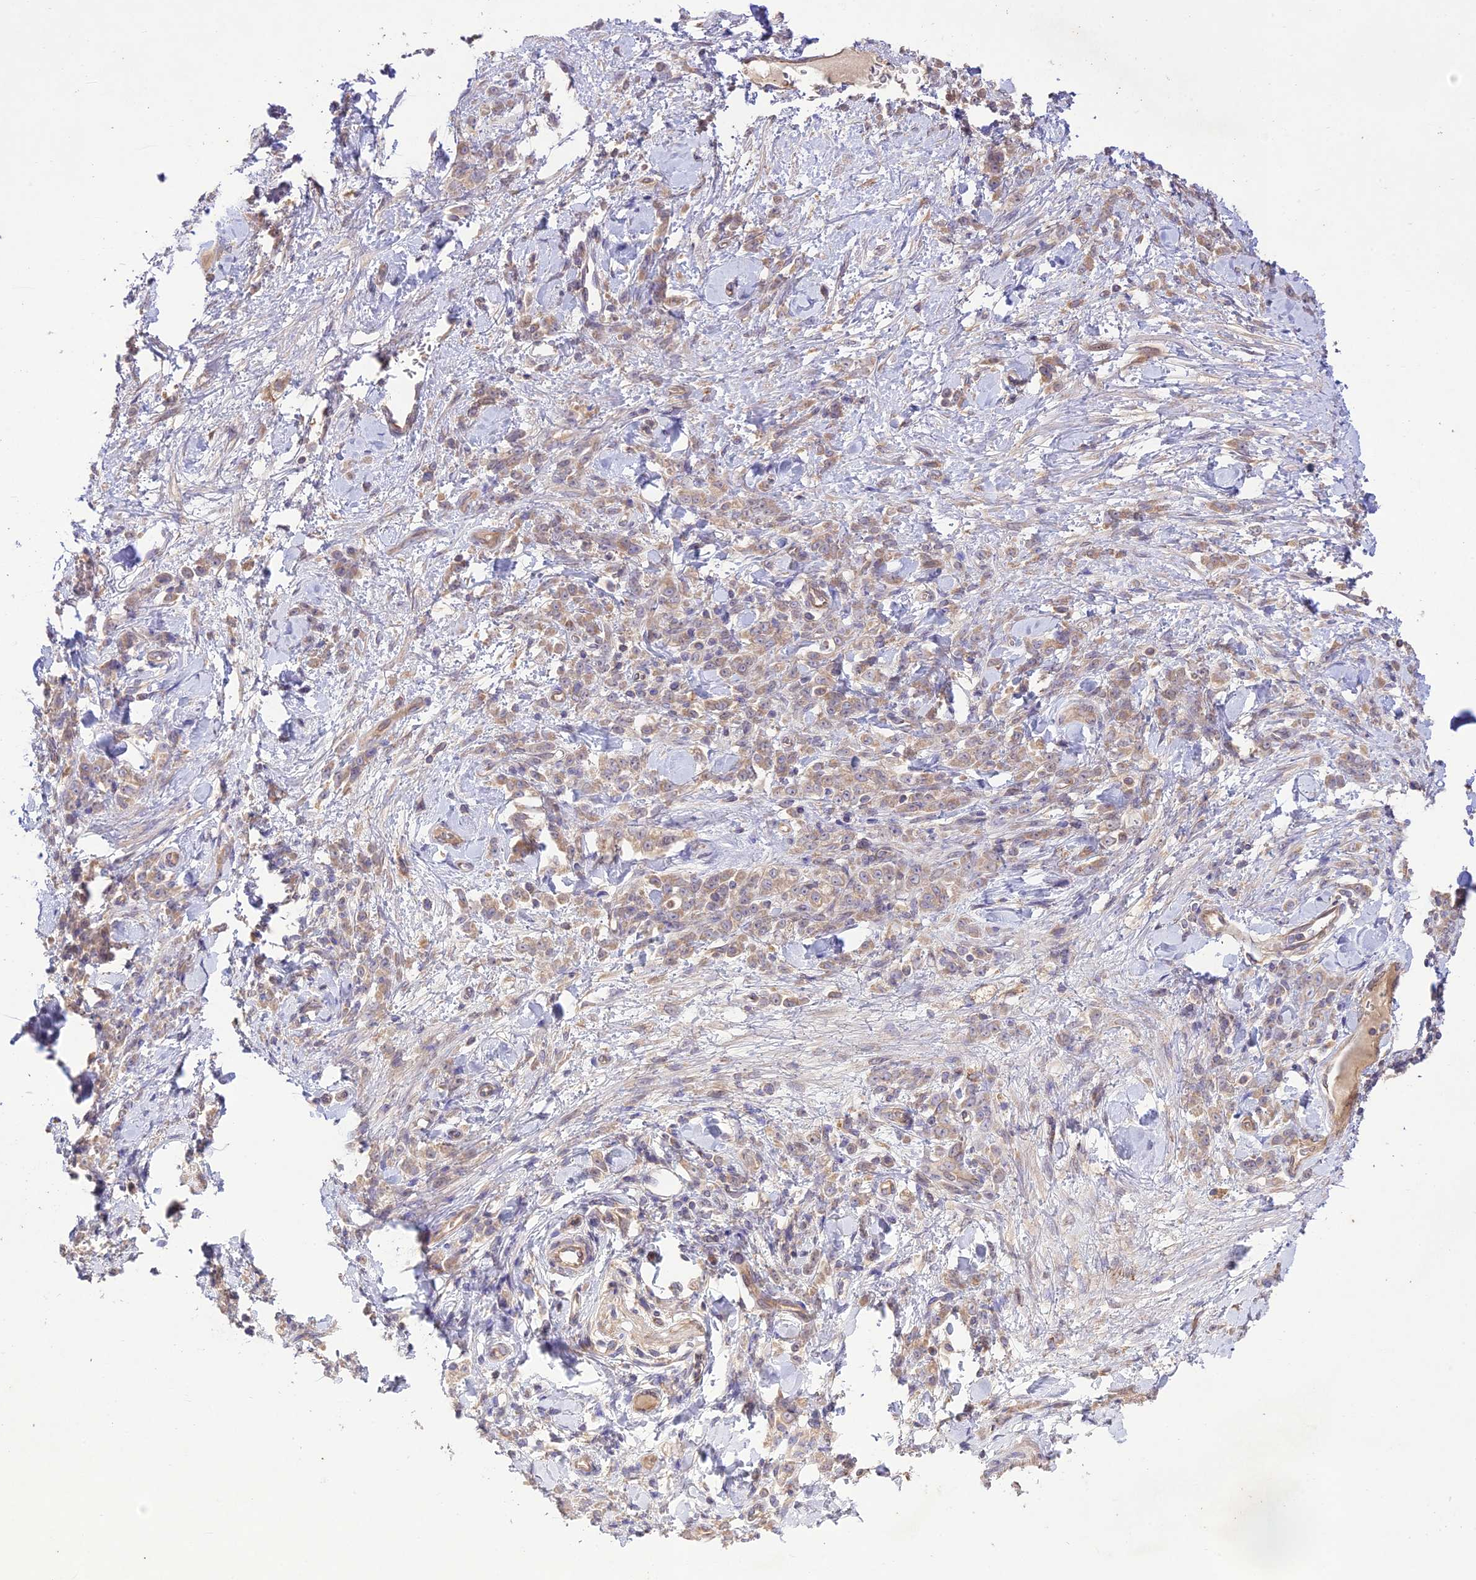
{"staining": {"intensity": "moderate", "quantity": "25%-75%", "location": "cytoplasmic/membranous"}, "tissue": "stomach cancer", "cell_type": "Tumor cells", "image_type": "cancer", "snomed": [{"axis": "morphology", "description": "Normal tissue, NOS"}, {"axis": "morphology", "description": "Adenocarcinoma, NOS"}, {"axis": "topography", "description": "Stomach"}], "caption": "Immunohistochemistry (IHC) staining of stomach cancer (adenocarcinoma), which displays medium levels of moderate cytoplasmic/membranous expression in approximately 25%-75% of tumor cells indicating moderate cytoplasmic/membranous protein staining. The staining was performed using DAB (brown) for protein detection and nuclei were counterstained in hematoxylin (blue).", "gene": "TMEM259", "patient": {"sex": "male", "age": 82}}